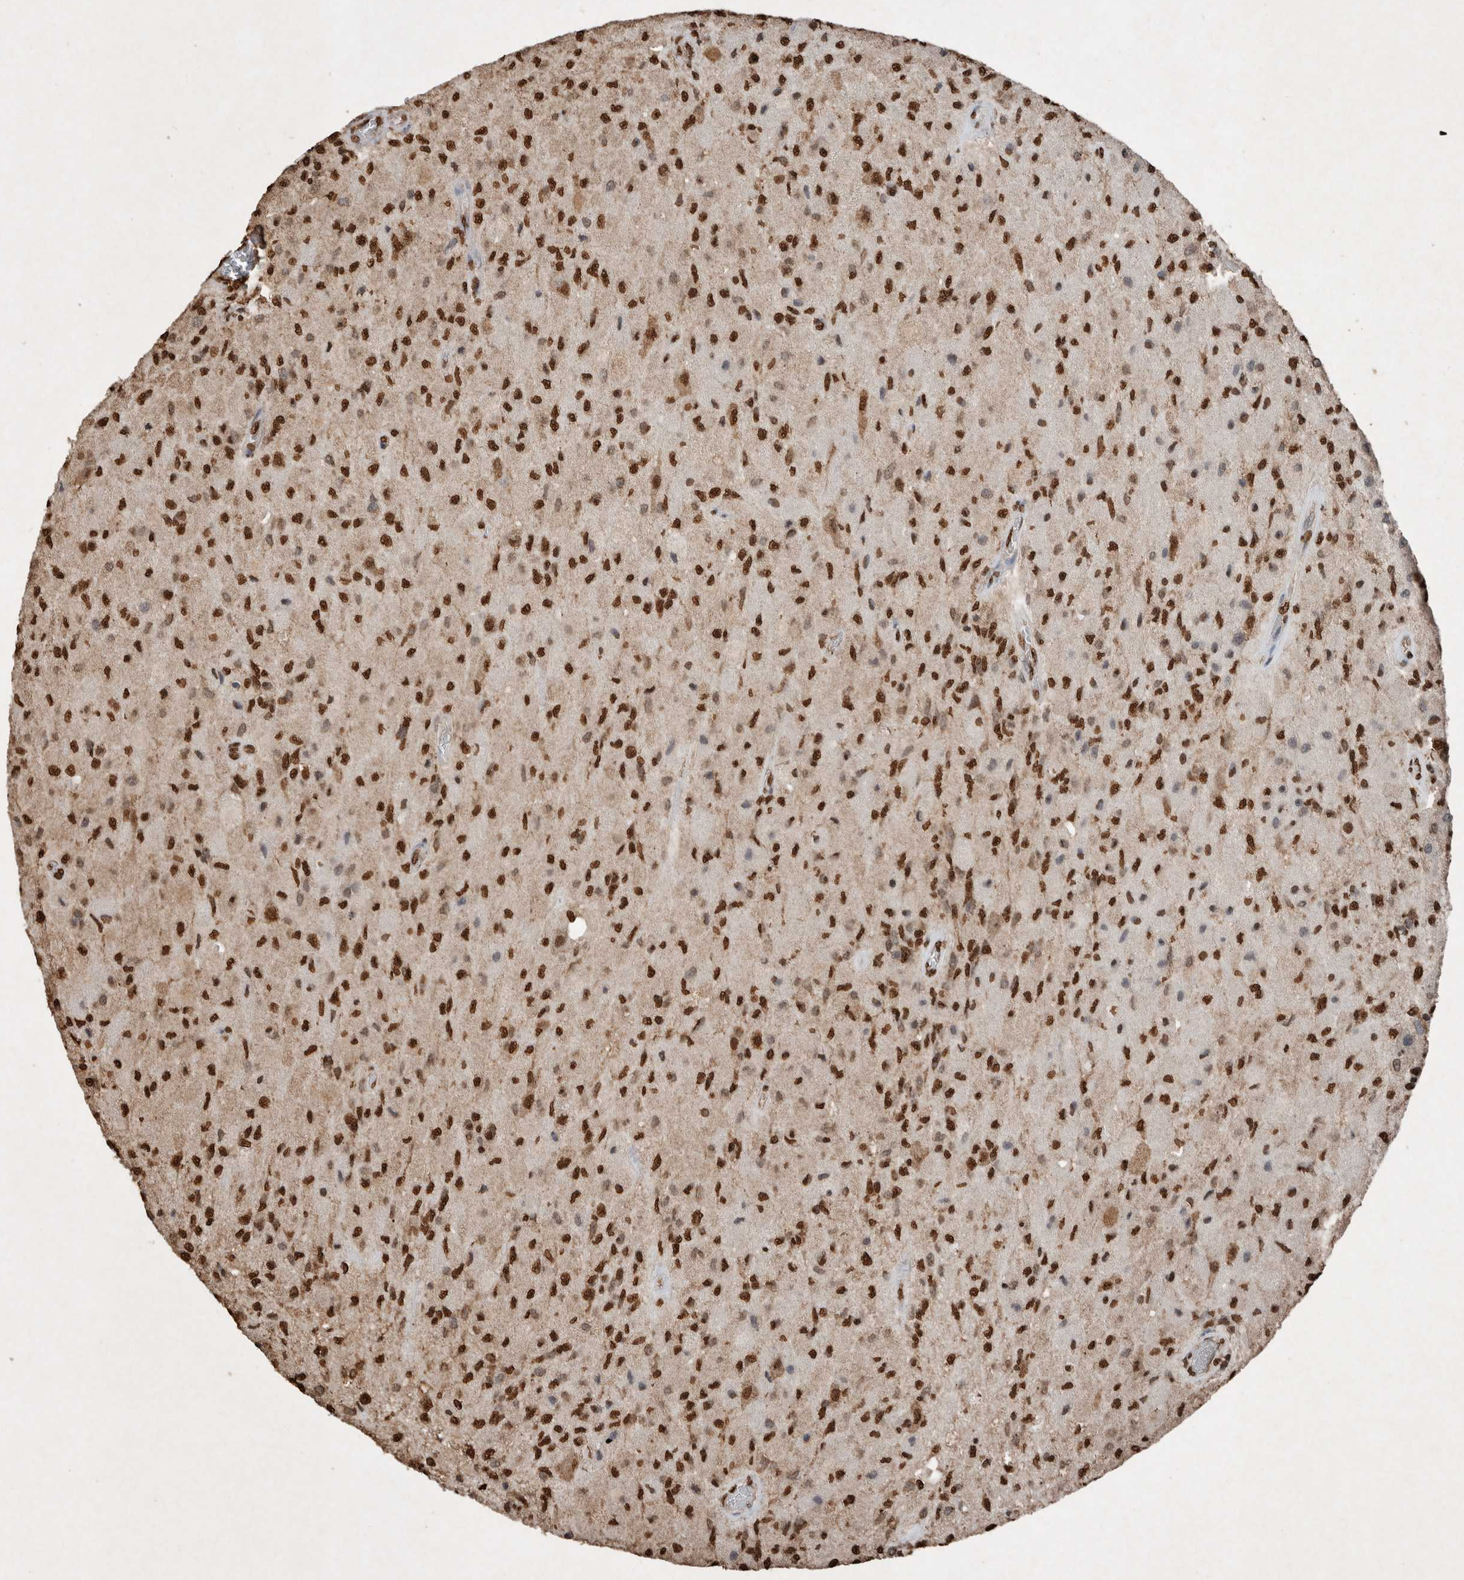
{"staining": {"intensity": "strong", "quantity": ">75%", "location": "nuclear"}, "tissue": "glioma", "cell_type": "Tumor cells", "image_type": "cancer", "snomed": [{"axis": "morphology", "description": "Normal tissue, NOS"}, {"axis": "morphology", "description": "Glioma, malignant, High grade"}, {"axis": "topography", "description": "Cerebral cortex"}], "caption": "DAB immunohistochemical staining of glioma exhibits strong nuclear protein expression in approximately >75% of tumor cells.", "gene": "FSTL3", "patient": {"sex": "male", "age": 77}}